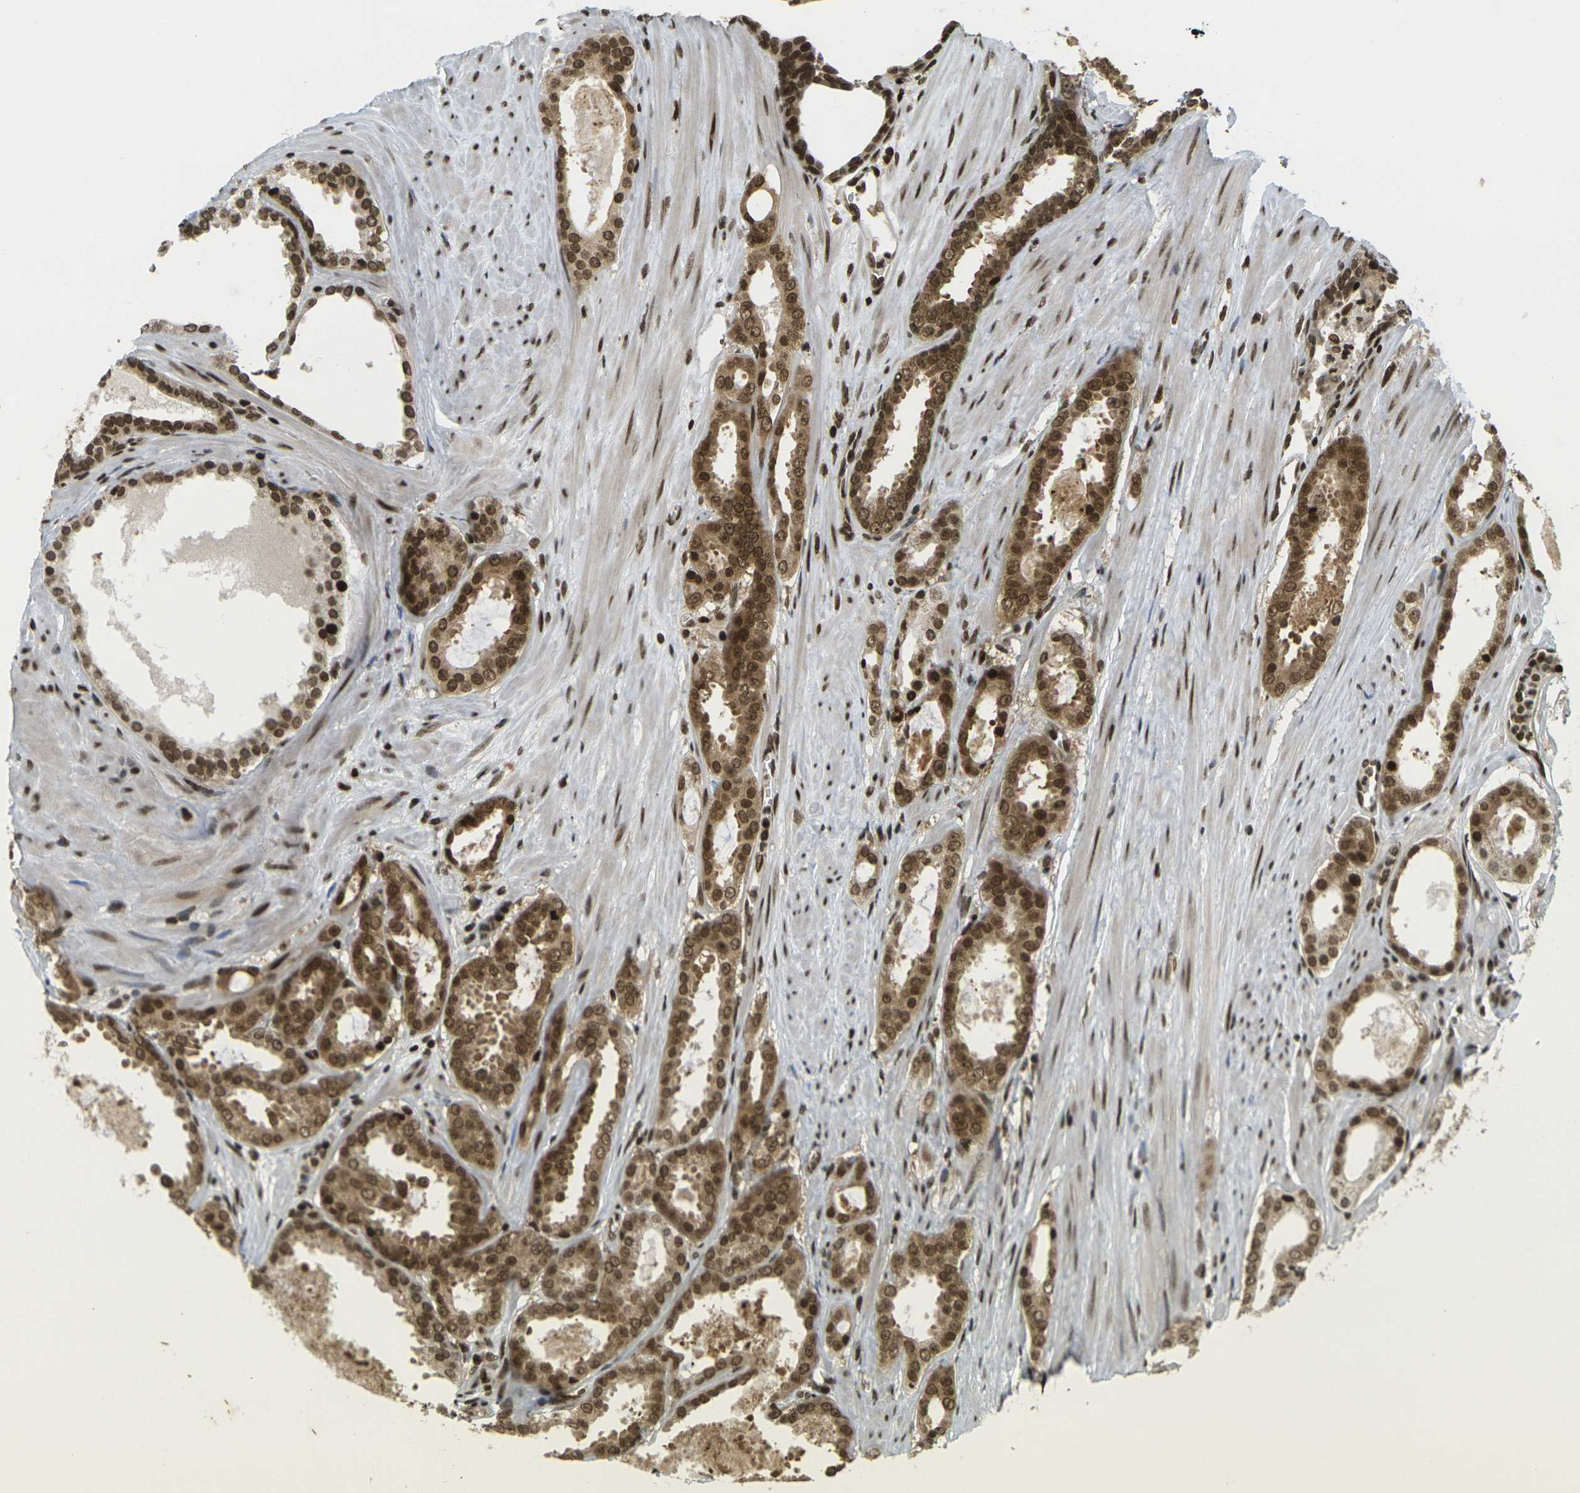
{"staining": {"intensity": "moderate", "quantity": ">75%", "location": "cytoplasmic/membranous,nuclear"}, "tissue": "prostate cancer", "cell_type": "Tumor cells", "image_type": "cancer", "snomed": [{"axis": "morphology", "description": "Adenocarcinoma, Low grade"}, {"axis": "topography", "description": "Prostate"}], "caption": "A brown stain labels moderate cytoplasmic/membranous and nuclear expression of a protein in human prostate cancer (adenocarcinoma (low-grade)) tumor cells.", "gene": "RUVBL2", "patient": {"sex": "male", "age": 57}}